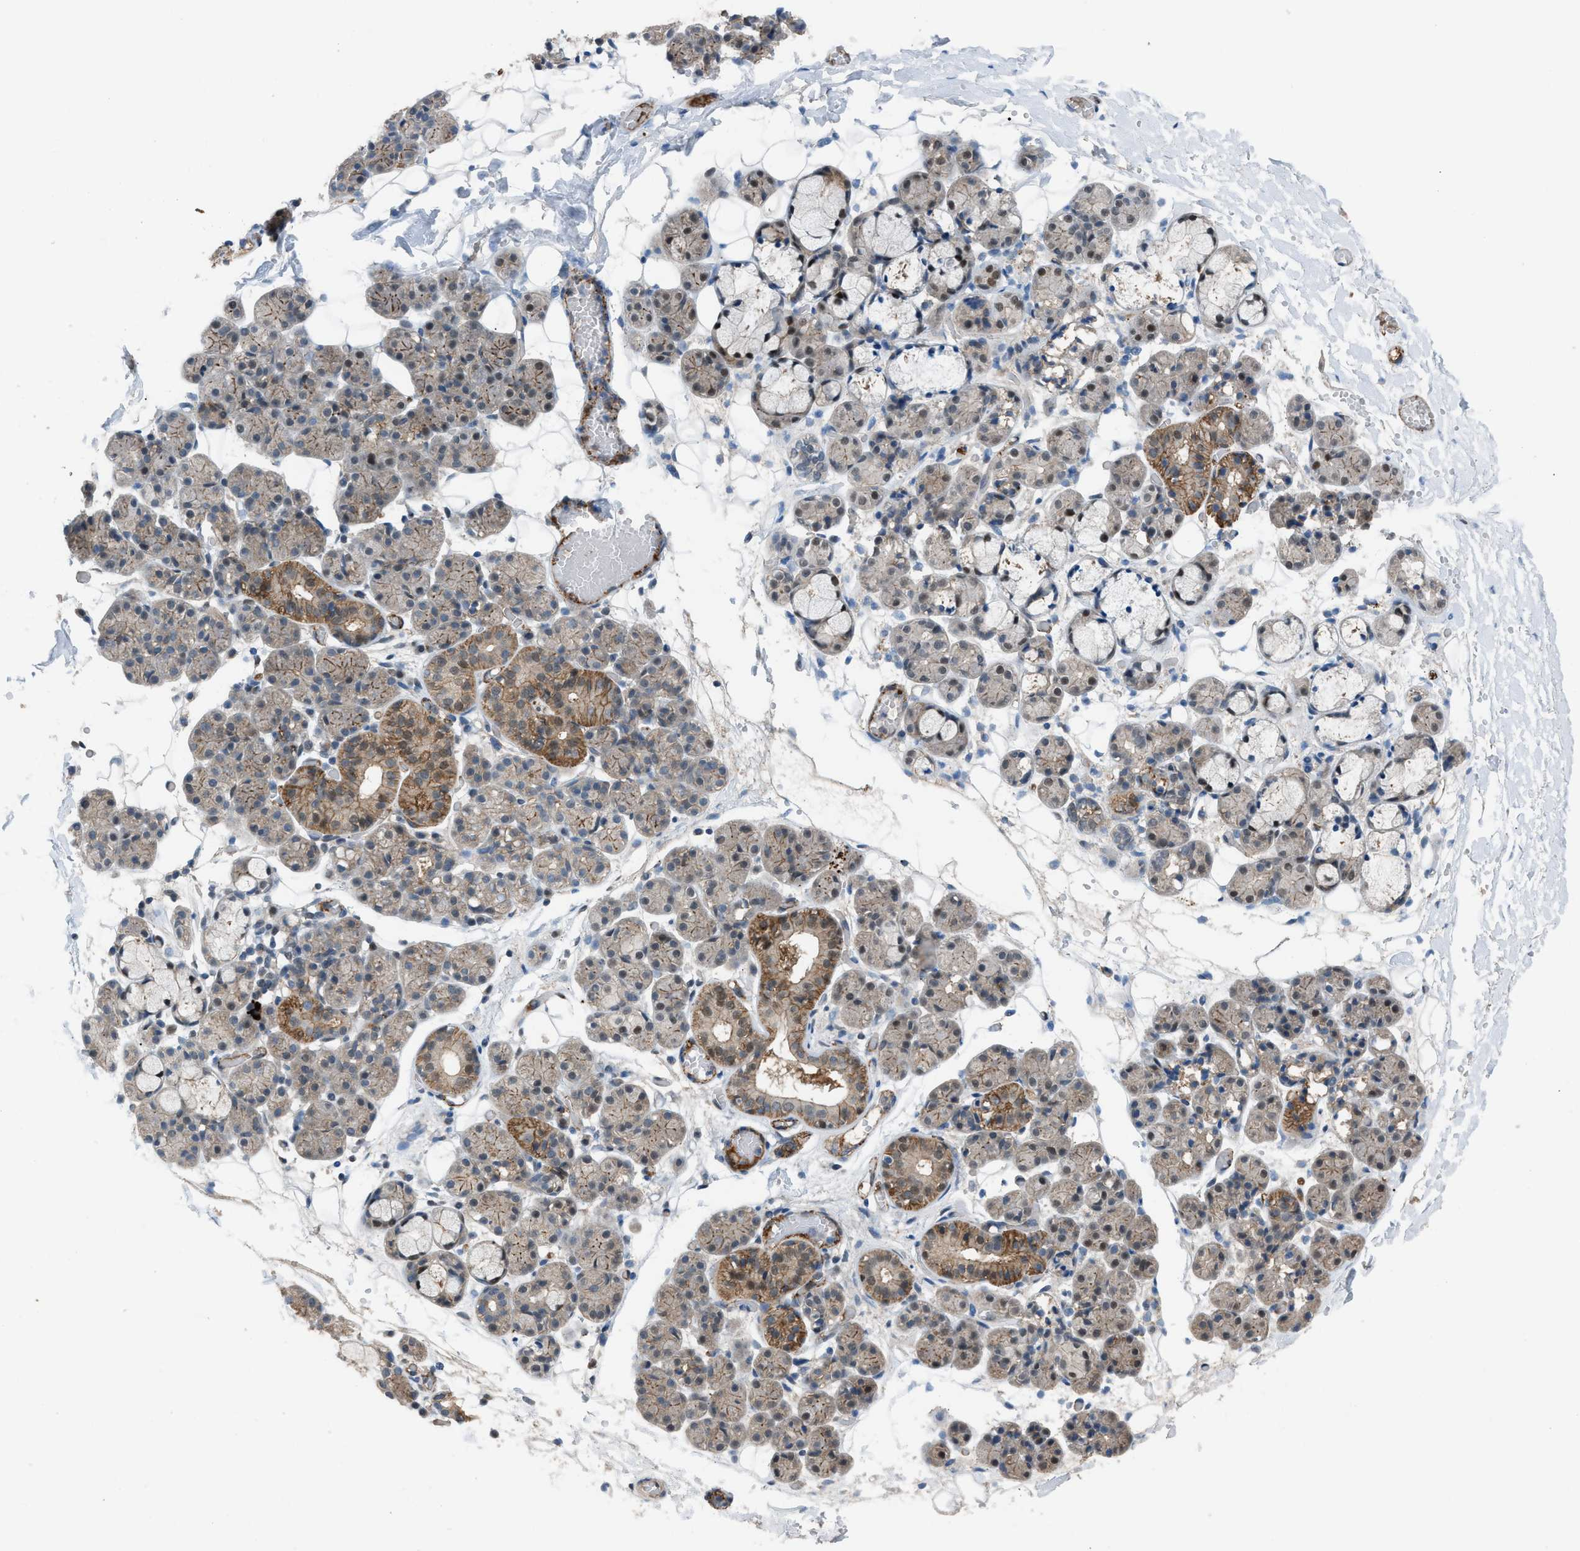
{"staining": {"intensity": "moderate", "quantity": "<25%", "location": "cytoplasmic/membranous,nuclear"}, "tissue": "salivary gland", "cell_type": "Glandular cells", "image_type": "normal", "snomed": [{"axis": "morphology", "description": "Normal tissue, NOS"}, {"axis": "topography", "description": "Salivary gland"}], "caption": "A brown stain labels moderate cytoplasmic/membranous,nuclear positivity of a protein in glandular cells of normal salivary gland. The staining was performed using DAB (3,3'-diaminobenzidine) to visualize the protein expression in brown, while the nuclei were stained in blue with hematoxylin (Magnification: 20x).", "gene": "CRTC1", "patient": {"sex": "male", "age": 63}}